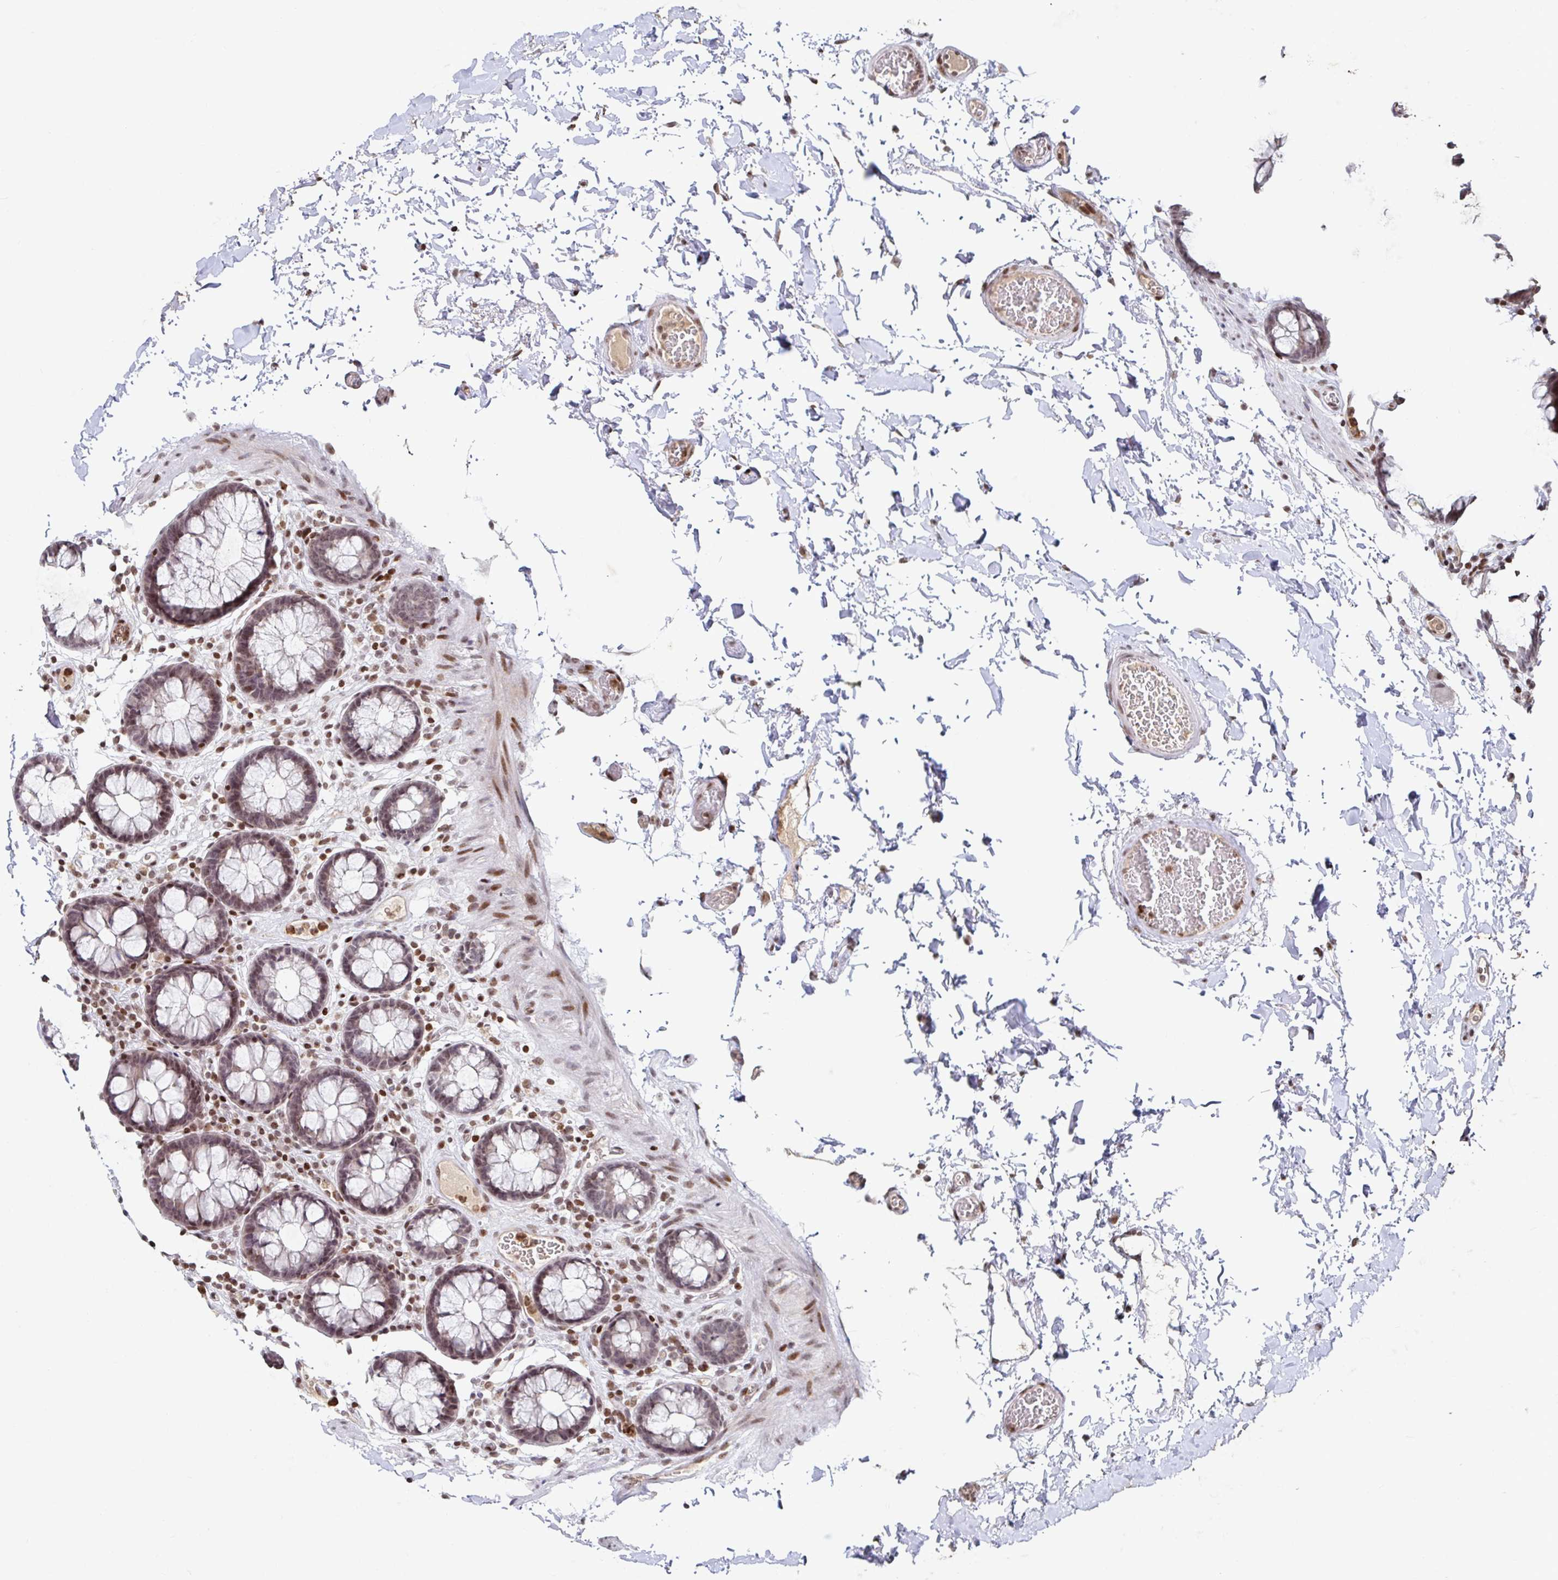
{"staining": {"intensity": "moderate", "quantity": ">75%", "location": "nuclear"}, "tissue": "colon", "cell_type": "Endothelial cells", "image_type": "normal", "snomed": [{"axis": "morphology", "description": "Normal tissue, NOS"}, {"axis": "topography", "description": "Colon"}, {"axis": "topography", "description": "Peripheral nerve tissue"}], "caption": "This photomicrograph reveals immunohistochemistry (IHC) staining of normal human colon, with medium moderate nuclear positivity in approximately >75% of endothelial cells.", "gene": "C19orf53", "patient": {"sex": "male", "age": 84}}